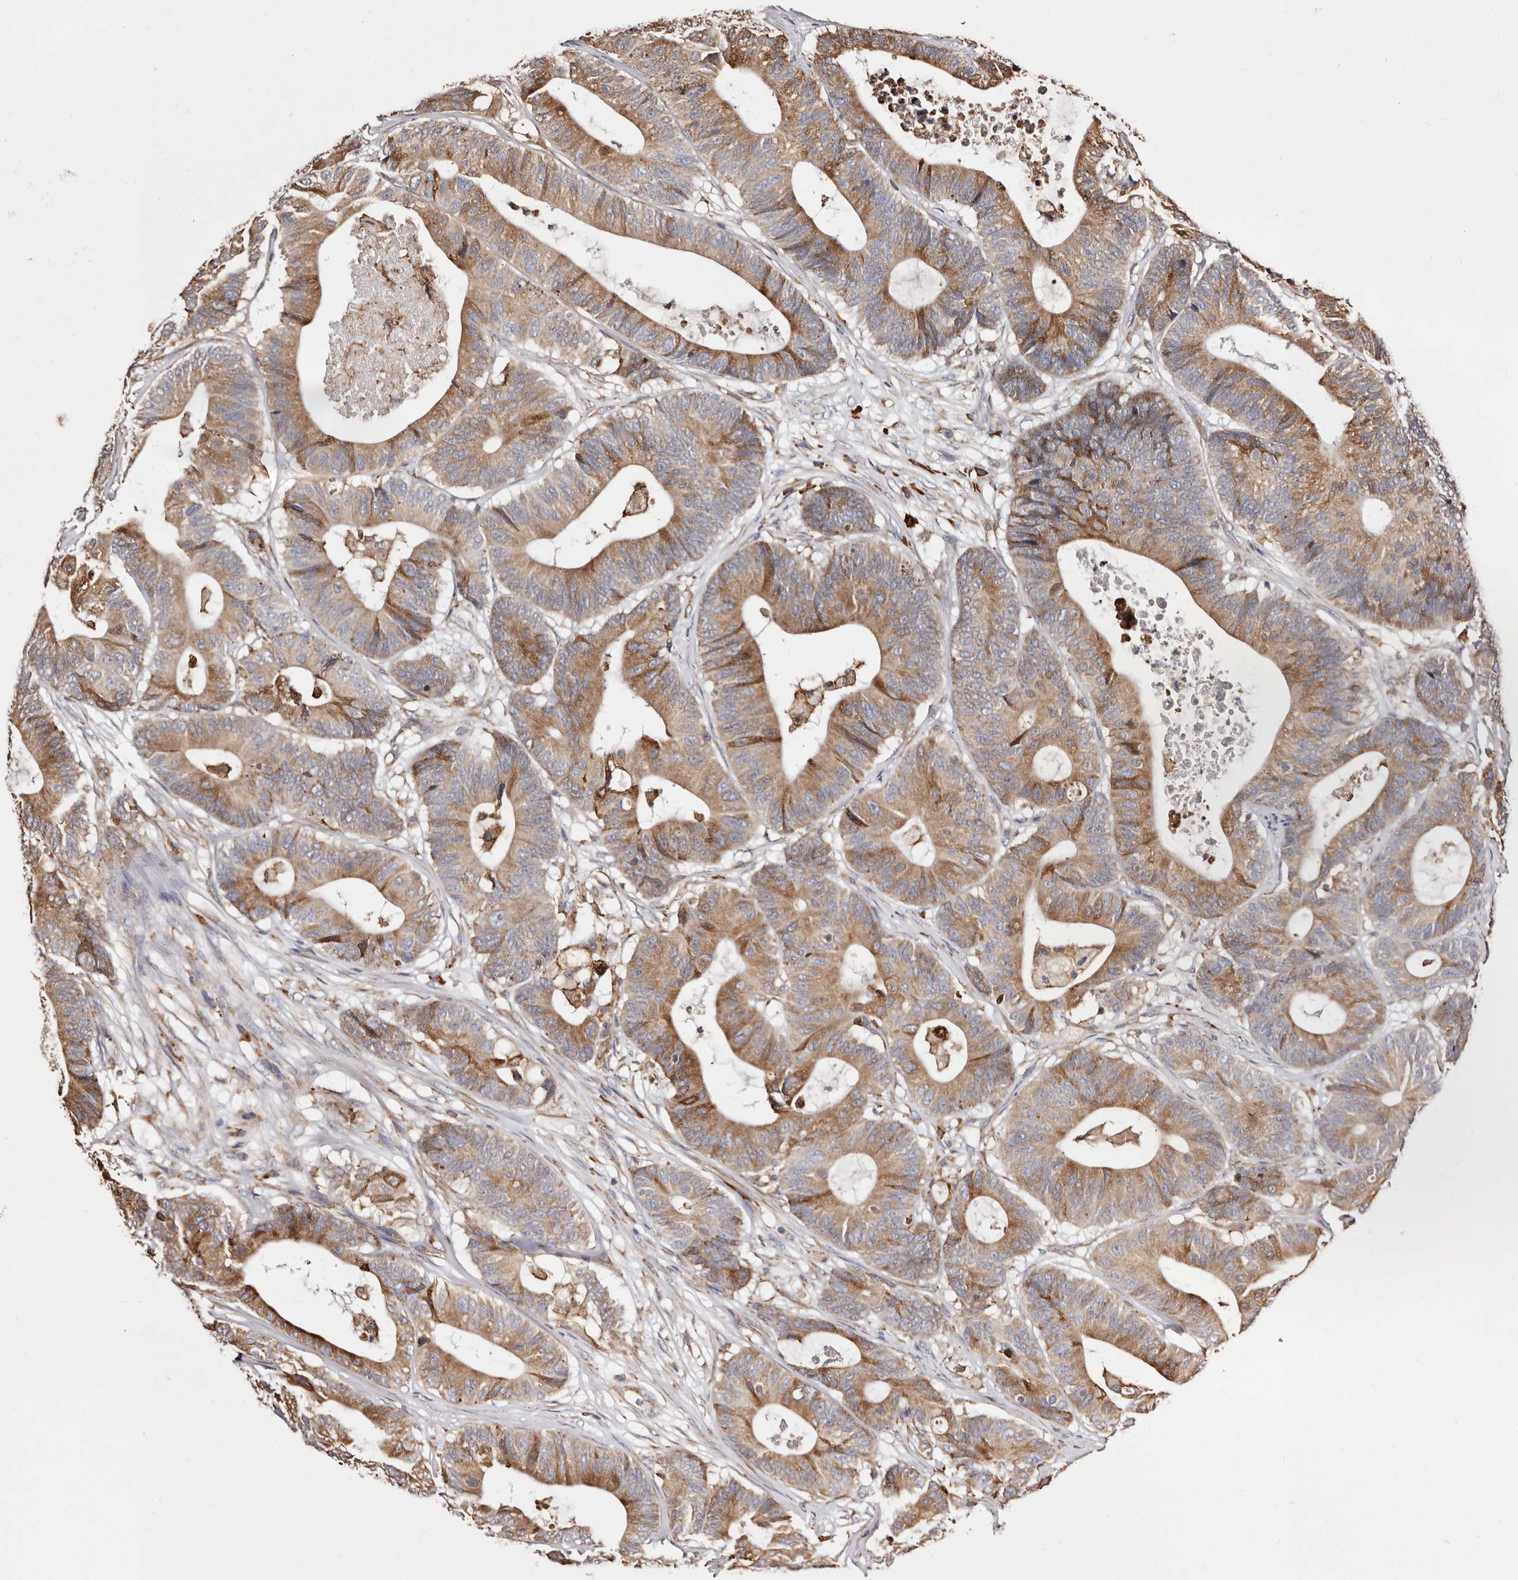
{"staining": {"intensity": "moderate", "quantity": ">75%", "location": "cytoplasmic/membranous"}, "tissue": "colorectal cancer", "cell_type": "Tumor cells", "image_type": "cancer", "snomed": [{"axis": "morphology", "description": "Adenocarcinoma, NOS"}, {"axis": "topography", "description": "Colon"}], "caption": "Human colorectal cancer stained for a protein (brown) shows moderate cytoplasmic/membranous positive expression in approximately >75% of tumor cells.", "gene": "ACBD6", "patient": {"sex": "female", "age": 84}}